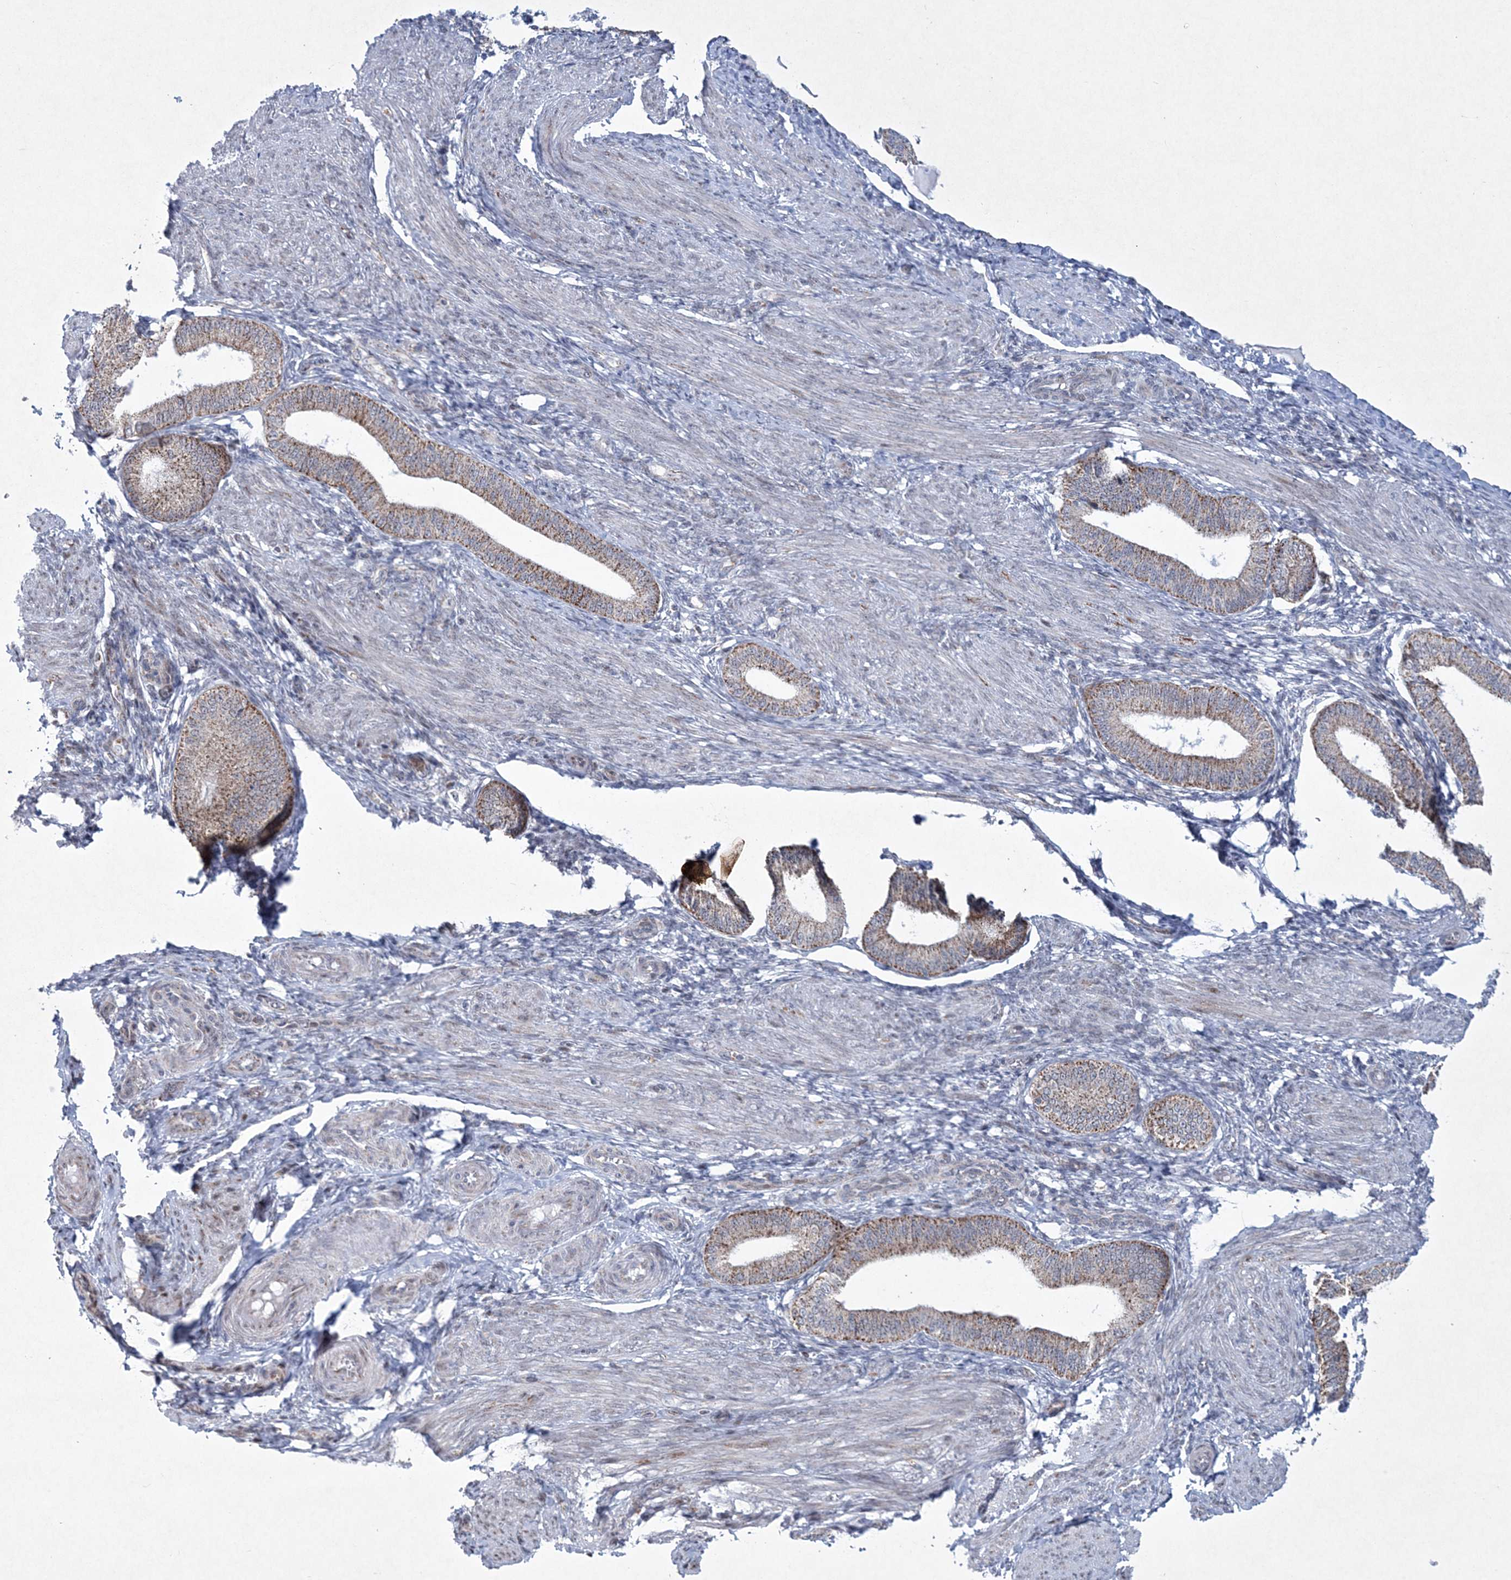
{"staining": {"intensity": "negative", "quantity": "none", "location": "none"}, "tissue": "endometrium", "cell_type": "Cells in endometrial stroma", "image_type": "normal", "snomed": [{"axis": "morphology", "description": "Normal tissue, NOS"}, {"axis": "topography", "description": "Endometrium"}], "caption": "IHC micrograph of benign human endometrium stained for a protein (brown), which displays no expression in cells in endometrial stroma. (Stains: DAB (3,3'-diaminobenzidine) immunohistochemistry (IHC) with hematoxylin counter stain, Microscopy: brightfield microscopy at high magnification).", "gene": "CES4A", "patient": {"sex": "female", "age": 39}}